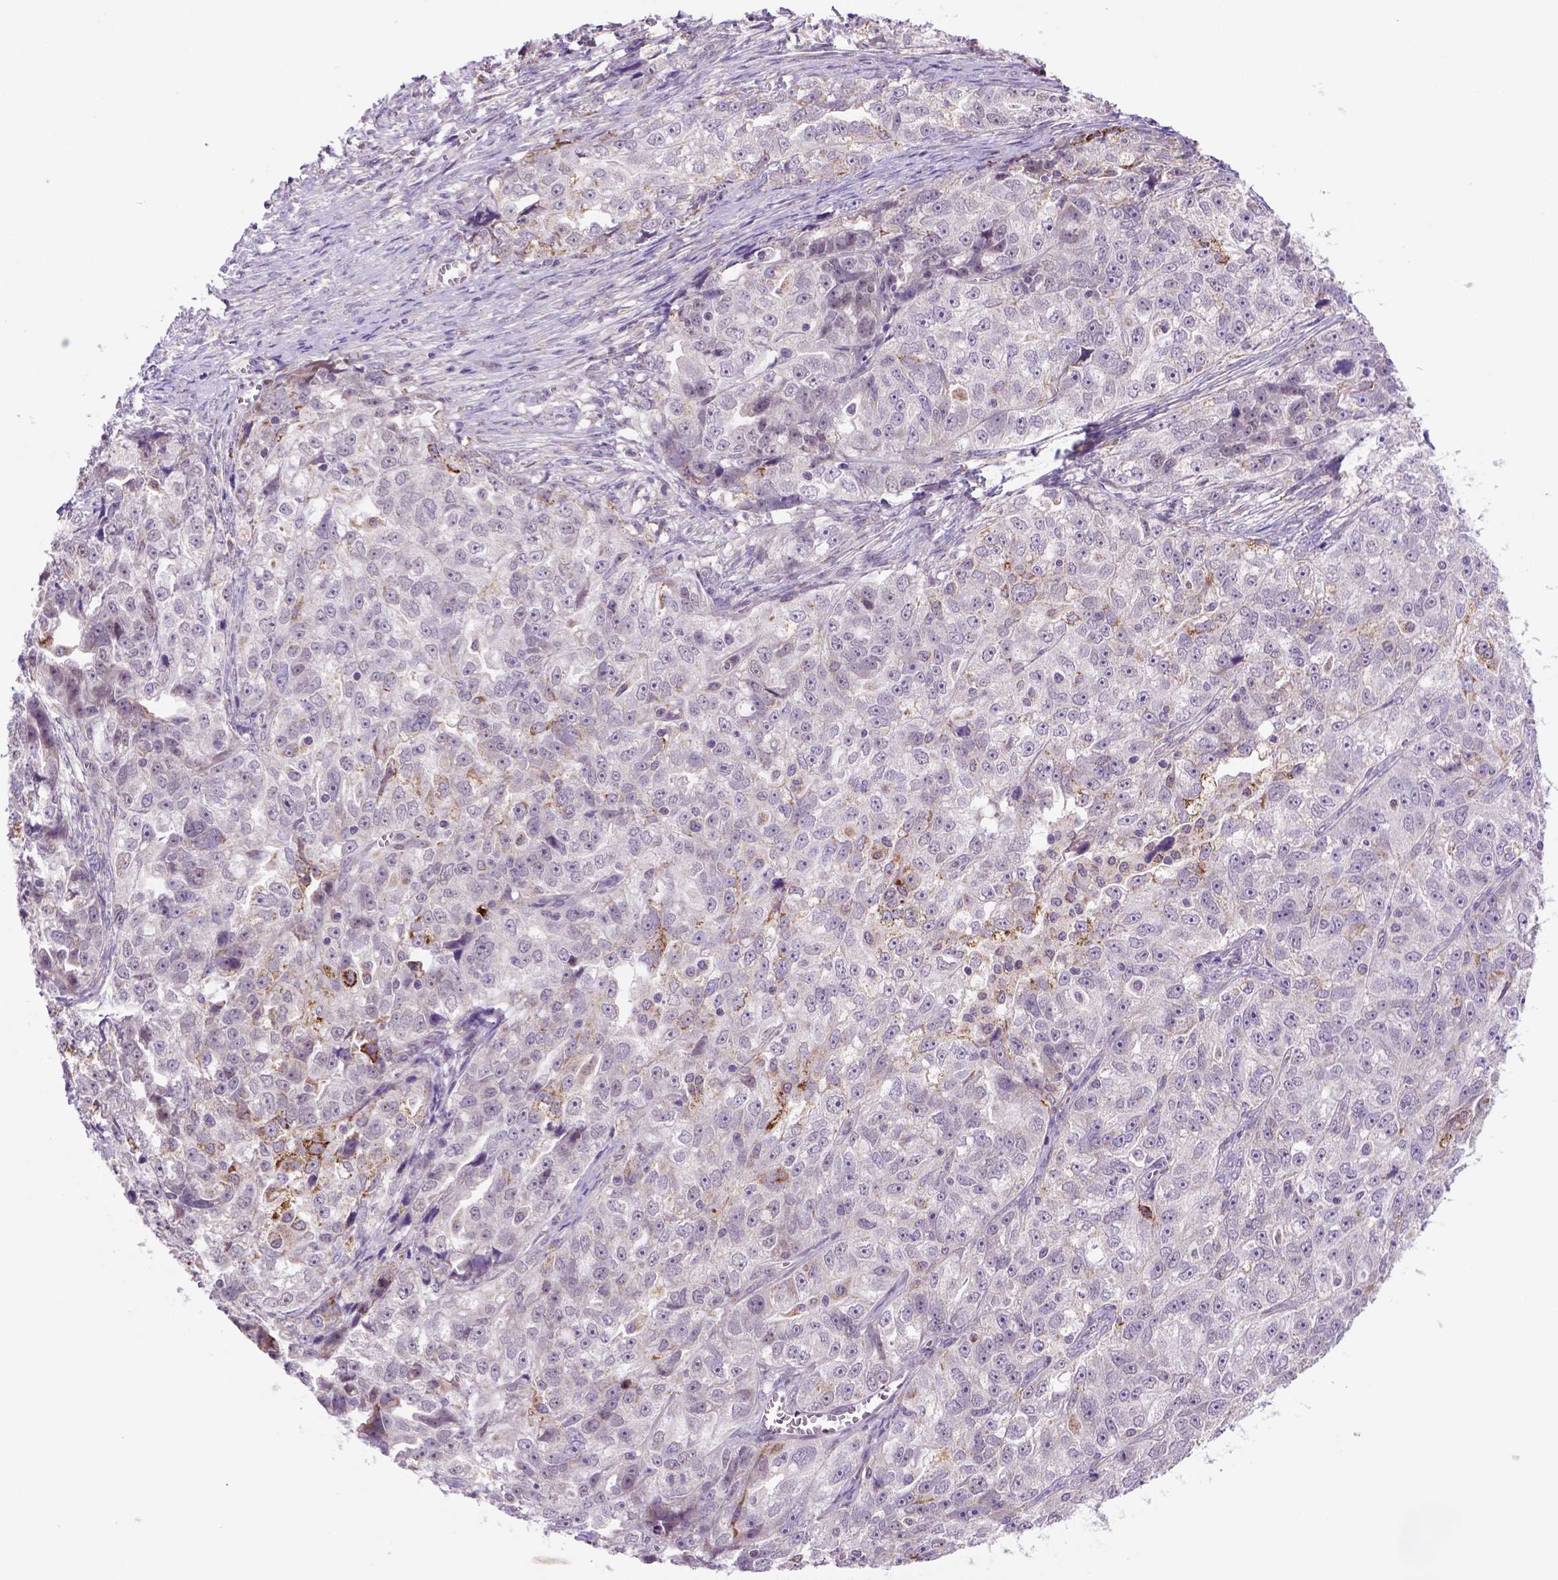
{"staining": {"intensity": "moderate", "quantity": "<25%", "location": "cytoplasmic/membranous"}, "tissue": "ovarian cancer", "cell_type": "Tumor cells", "image_type": "cancer", "snomed": [{"axis": "morphology", "description": "Cystadenocarcinoma, serous, NOS"}, {"axis": "topography", "description": "Ovary"}], "caption": "Immunohistochemistry (IHC) staining of ovarian cancer, which exhibits low levels of moderate cytoplasmic/membranous staining in approximately <25% of tumor cells indicating moderate cytoplasmic/membranous protein expression. The staining was performed using DAB (3,3'-diaminobenzidine) (brown) for protein detection and nuclei were counterstained in hematoxylin (blue).", "gene": "FZD7", "patient": {"sex": "female", "age": 51}}